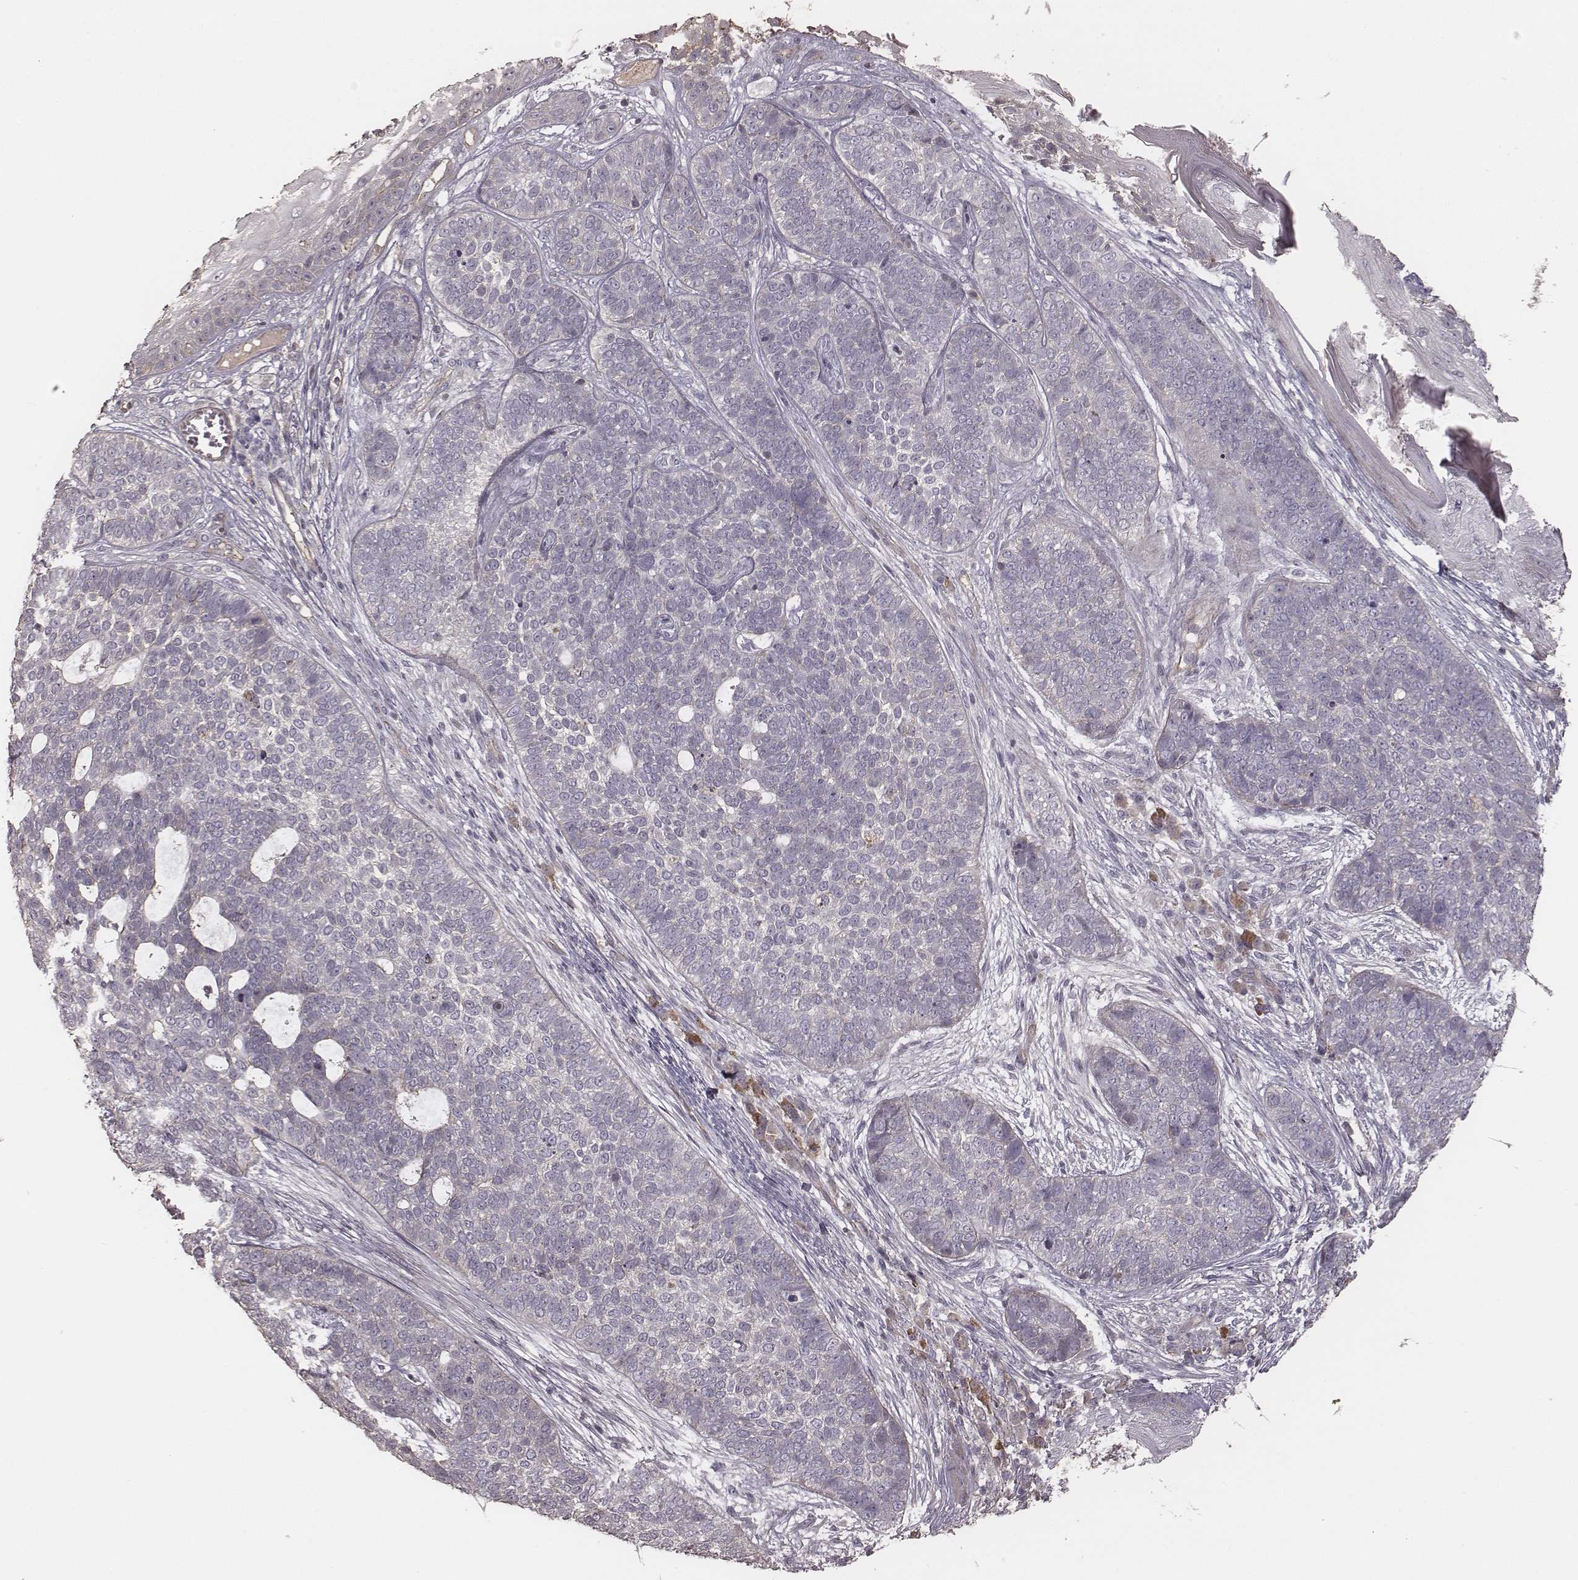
{"staining": {"intensity": "negative", "quantity": "none", "location": "none"}, "tissue": "skin cancer", "cell_type": "Tumor cells", "image_type": "cancer", "snomed": [{"axis": "morphology", "description": "Basal cell carcinoma"}, {"axis": "topography", "description": "Skin"}], "caption": "Immunohistochemistry histopathology image of skin cancer (basal cell carcinoma) stained for a protein (brown), which displays no expression in tumor cells.", "gene": "OTOGL", "patient": {"sex": "female", "age": 69}}